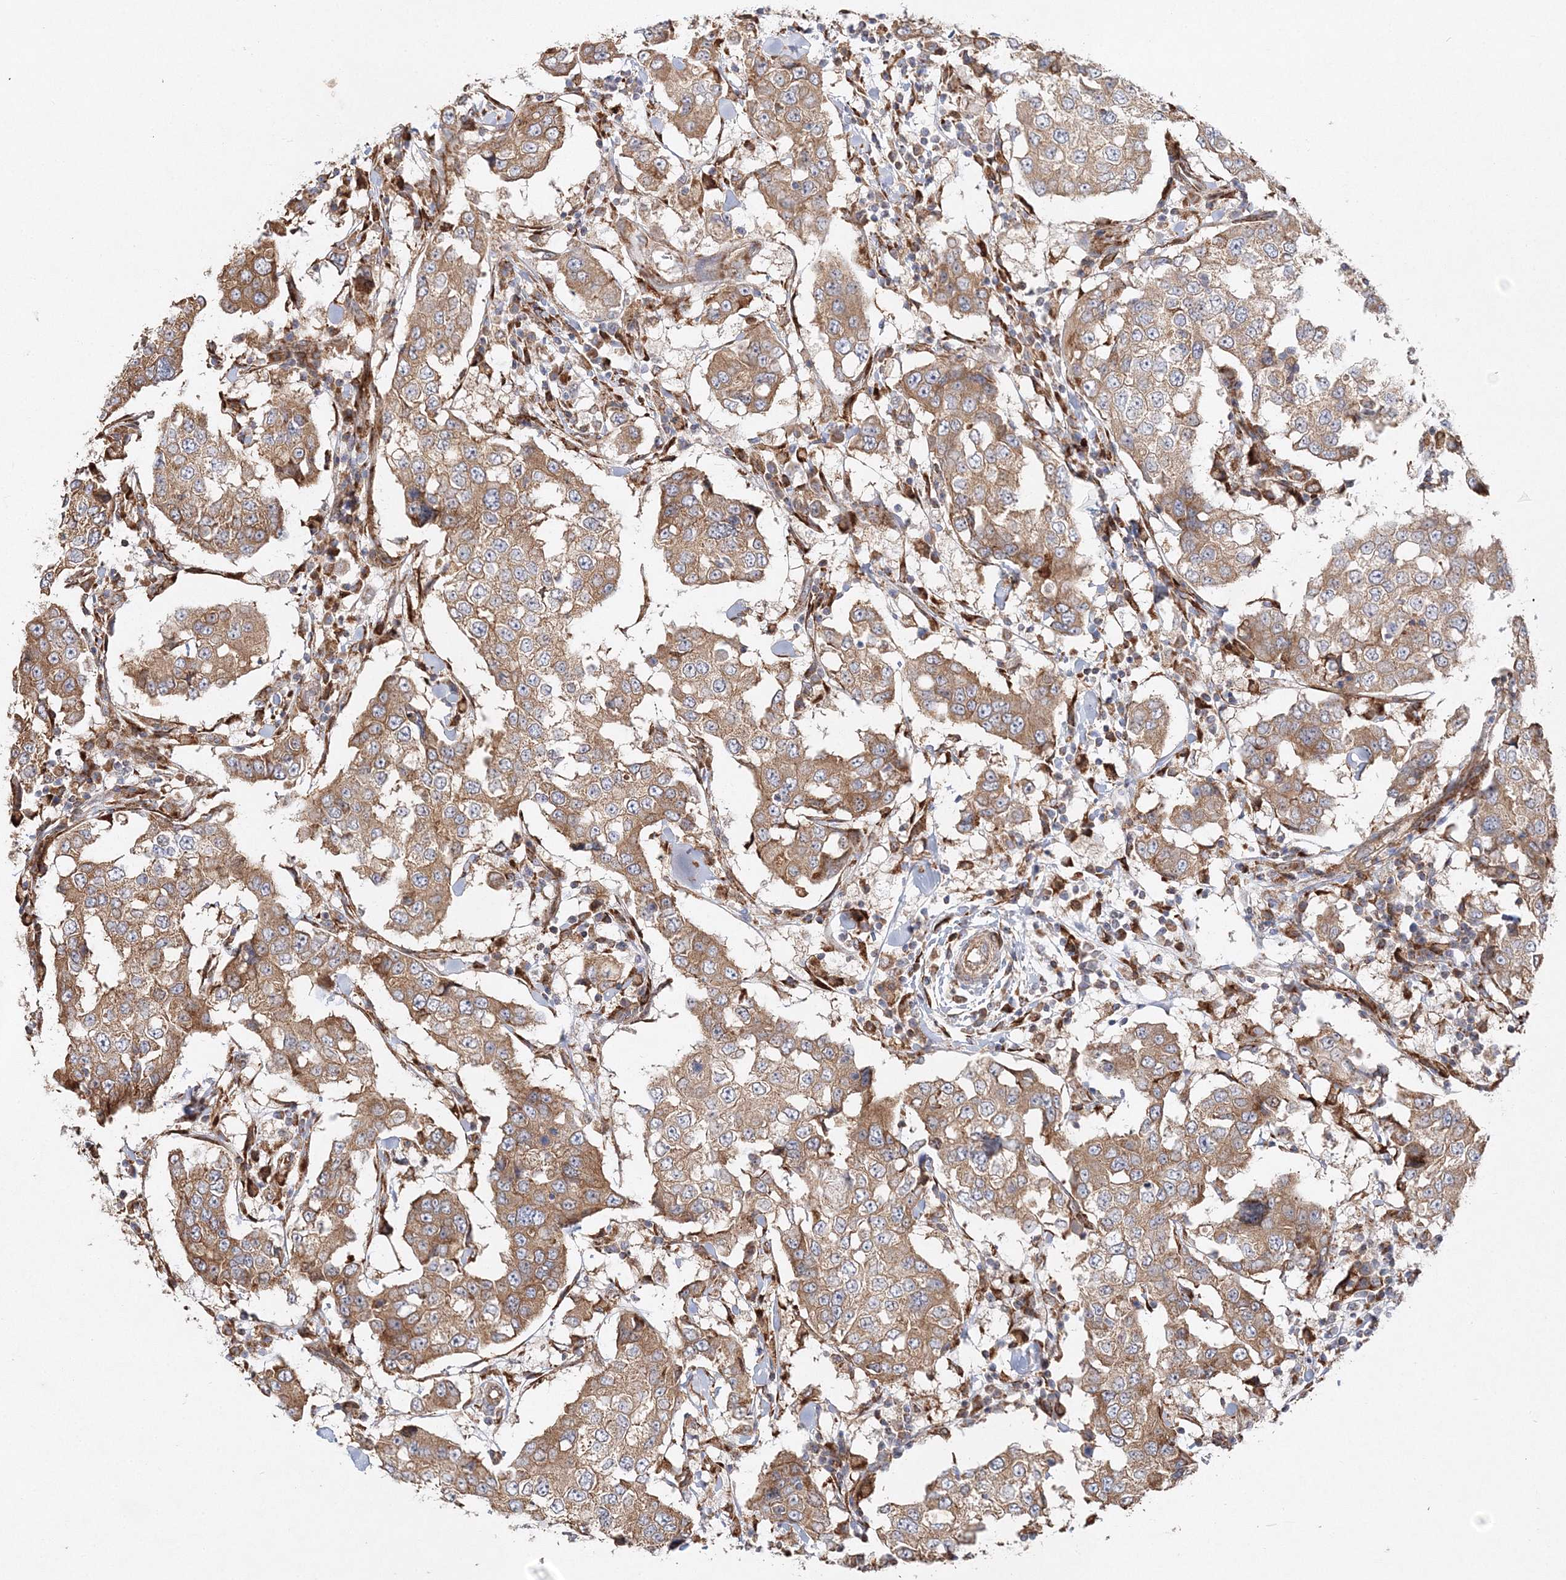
{"staining": {"intensity": "moderate", "quantity": ">75%", "location": "cytoplasmic/membranous"}, "tissue": "breast cancer", "cell_type": "Tumor cells", "image_type": "cancer", "snomed": [{"axis": "morphology", "description": "Duct carcinoma"}, {"axis": "topography", "description": "Breast"}], "caption": "Tumor cells demonstrate moderate cytoplasmic/membranous positivity in about >75% of cells in breast cancer (intraductal carcinoma).", "gene": "ZFYVE16", "patient": {"sex": "female", "age": 27}}